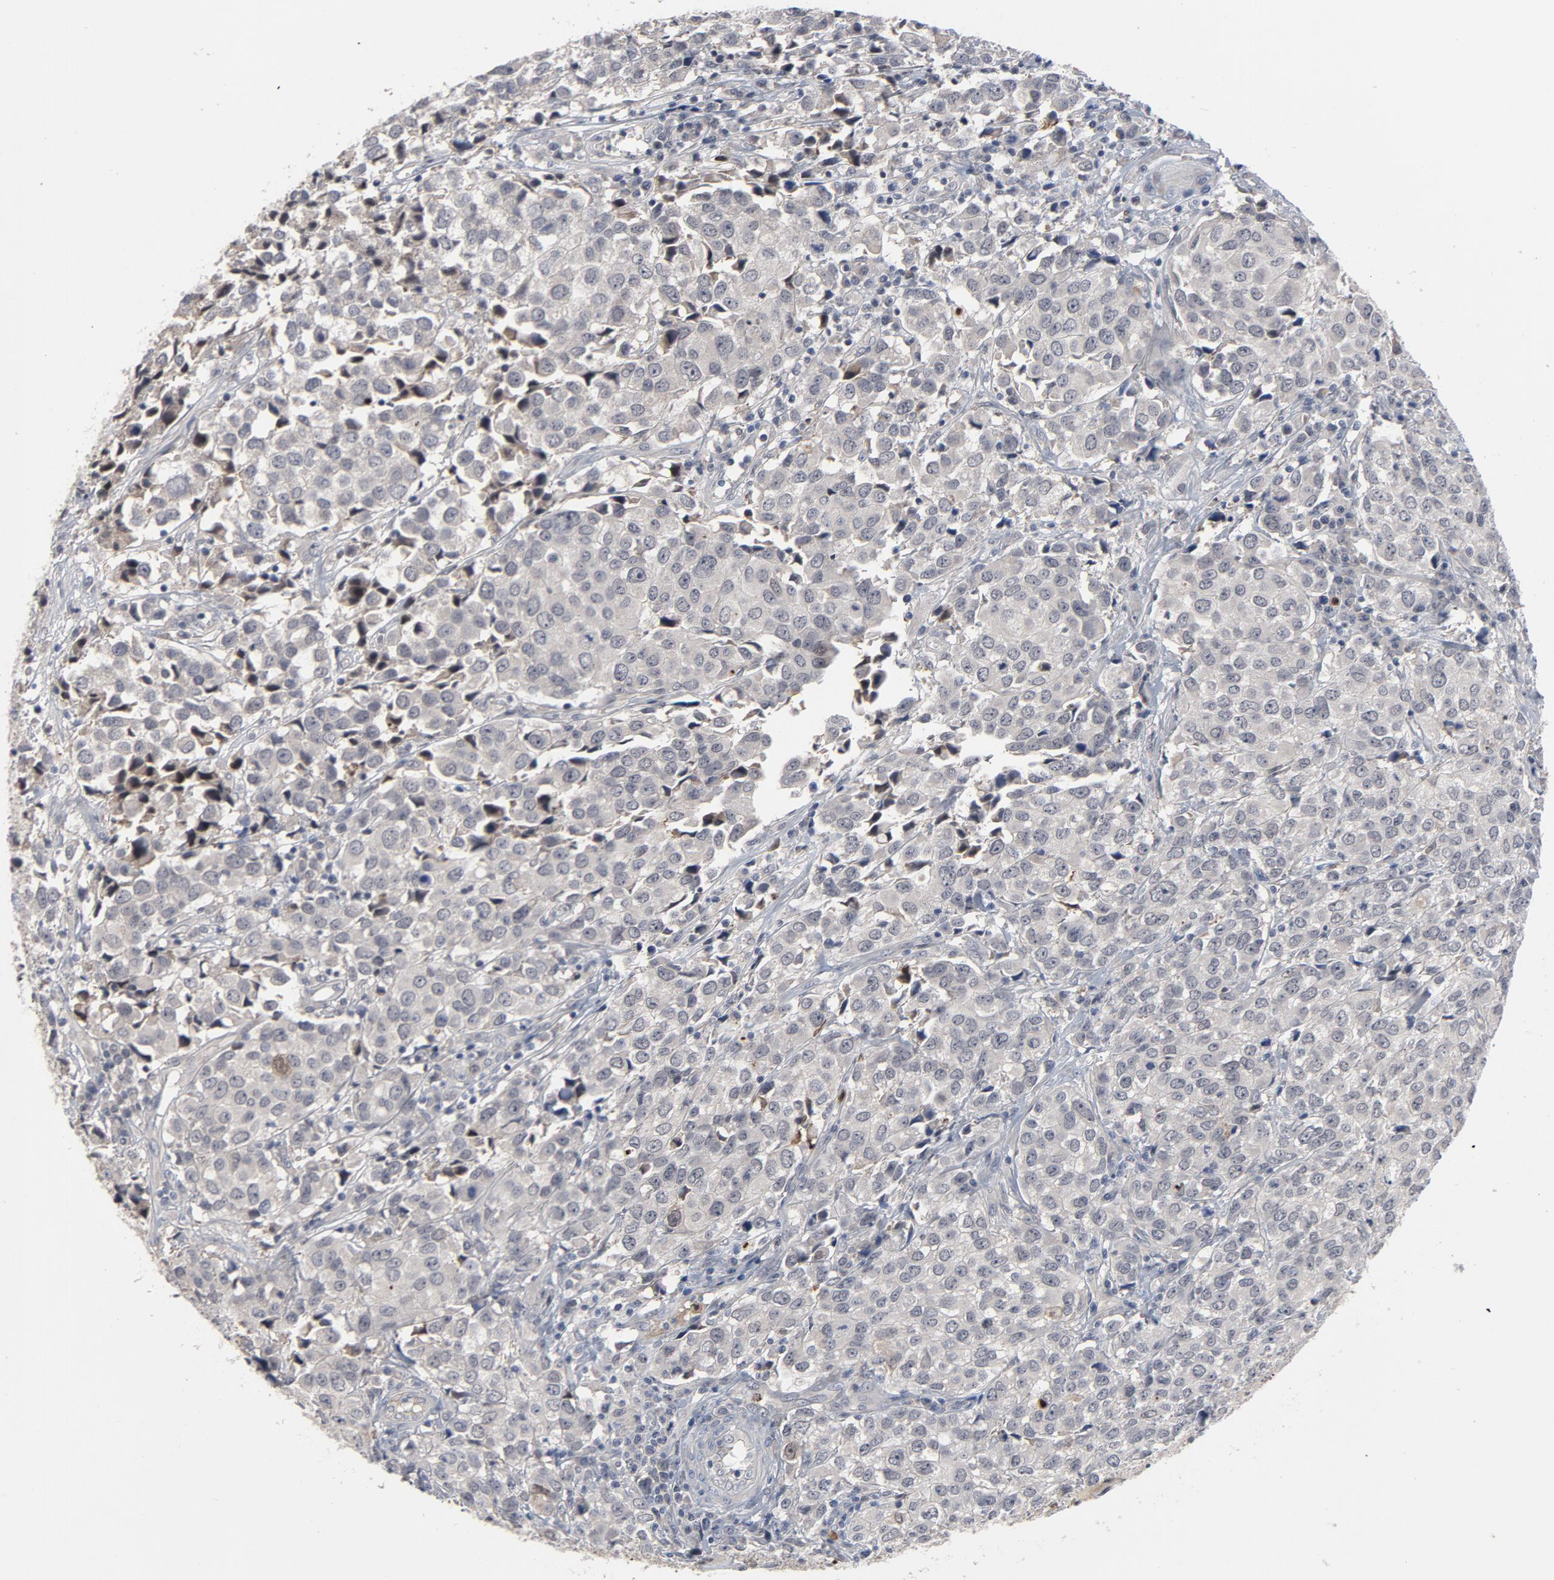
{"staining": {"intensity": "negative", "quantity": "none", "location": "none"}, "tissue": "urothelial cancer", "cell_type": "Tumor cells", "image_type": "cancer", "snomed": [{"axis": "morphology", "description": "Urothelial carcinoma, High grade"}, {"axis": "topography", "description": "Urinary bladder"}], "caption": "Immunohistochemistry (IHC) of human high-grade urothelial carcinoma reveals no staining in tumor cells.", "gene": "RTL5", "patient": {"sex": "female", "age": 75}}